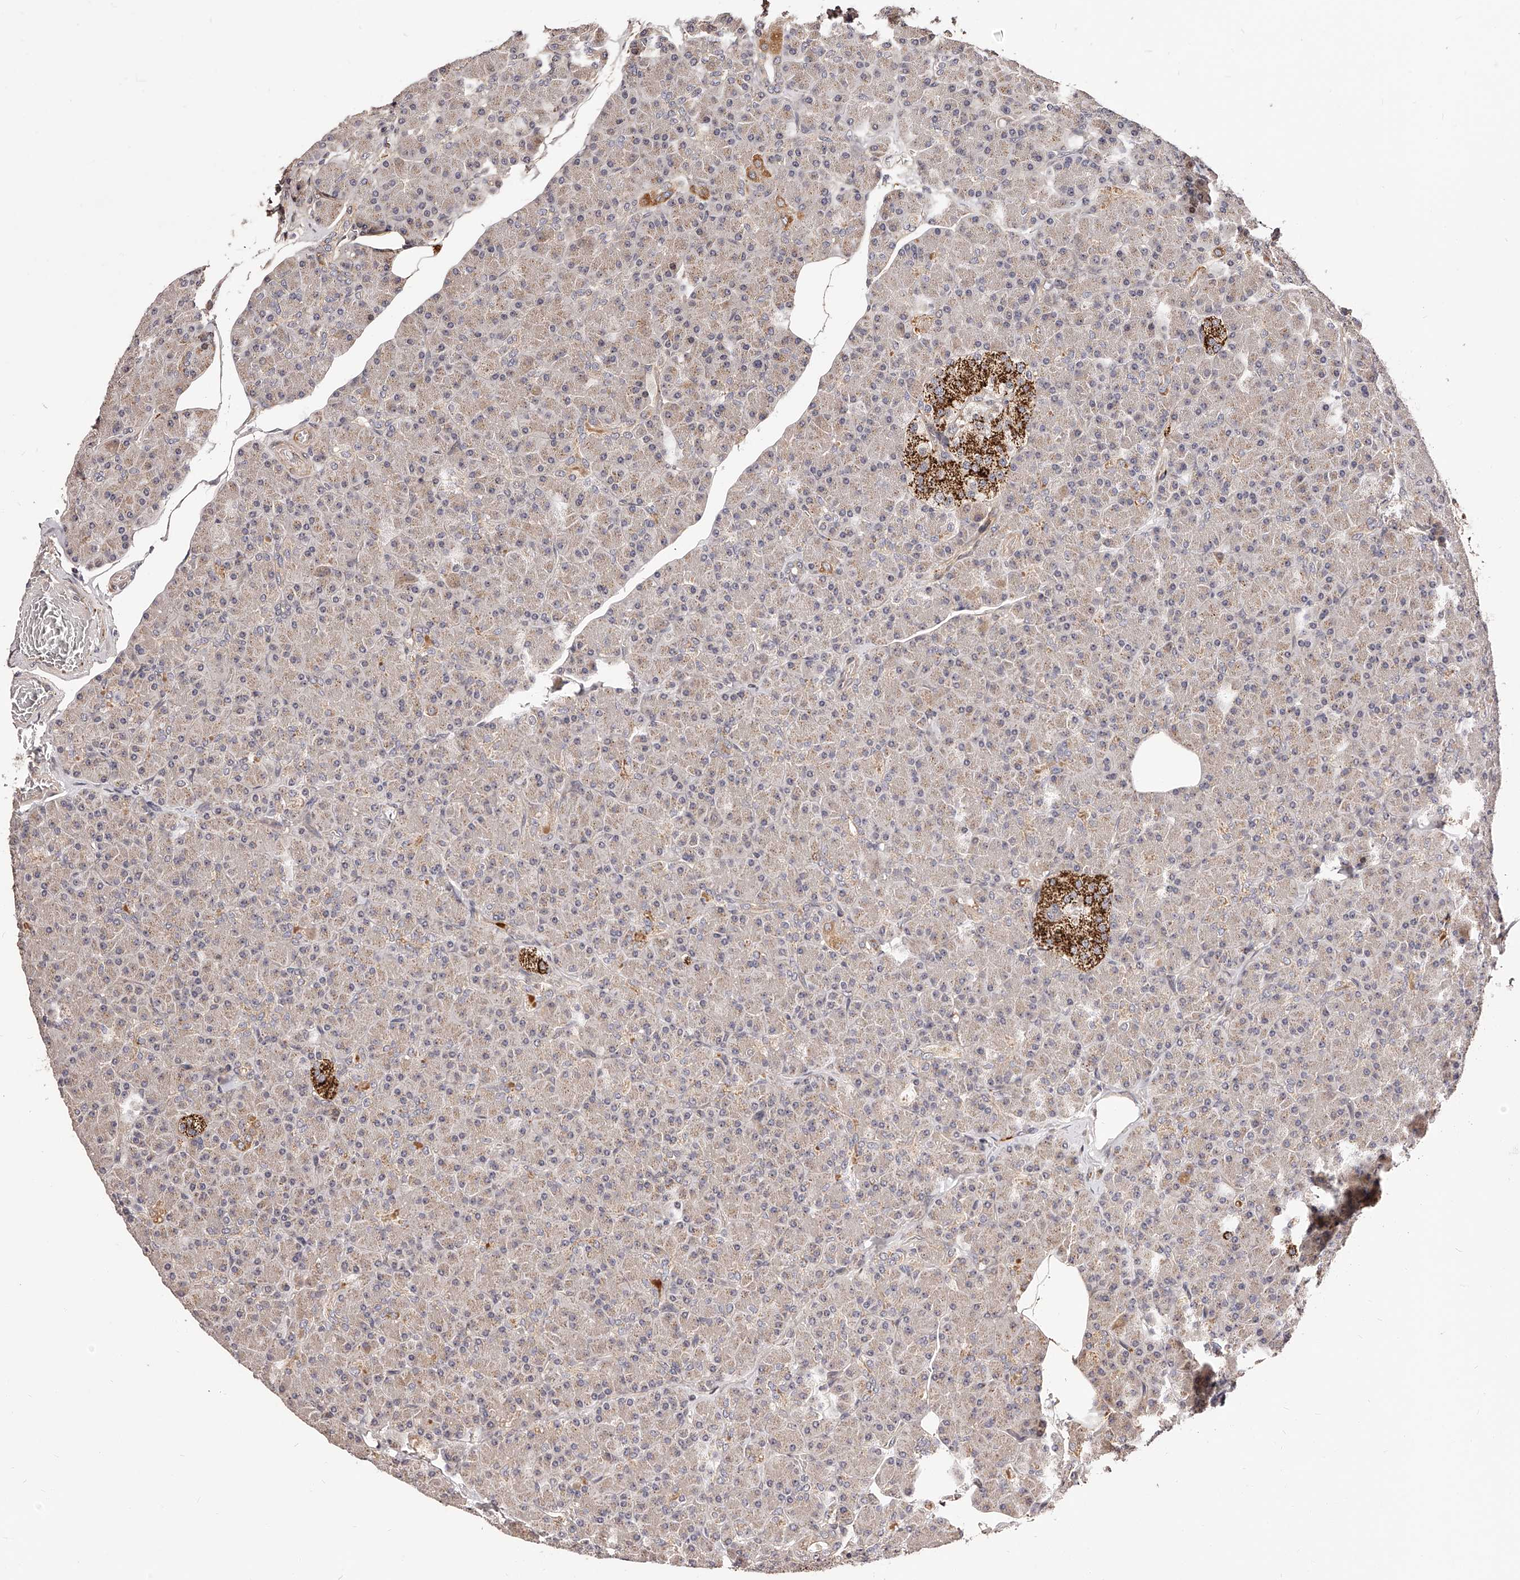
{"staining": {"intensity": "weak", "quantity": "25%-75%", "location": "cytoplasmic/membranous"}, "tissue": "pancreas", "cell_type": "Exocrine glandular cells", "image_type": "normal", "snomed": [{"axis": "morphology", "description": "Normal tissue, NOS"}, {"axis": "topography", "description": "Pancreas"}], "caption": "Immunohistochemistry micrograph of benign pancreas stained for a protein (brown), which displays low levels of weak cytoplasmic/membranous staining in about 25%-75% of exocrine glandular cells.", "gene": "ZNF502", "patient": {"sex": "female", "age": 43}}